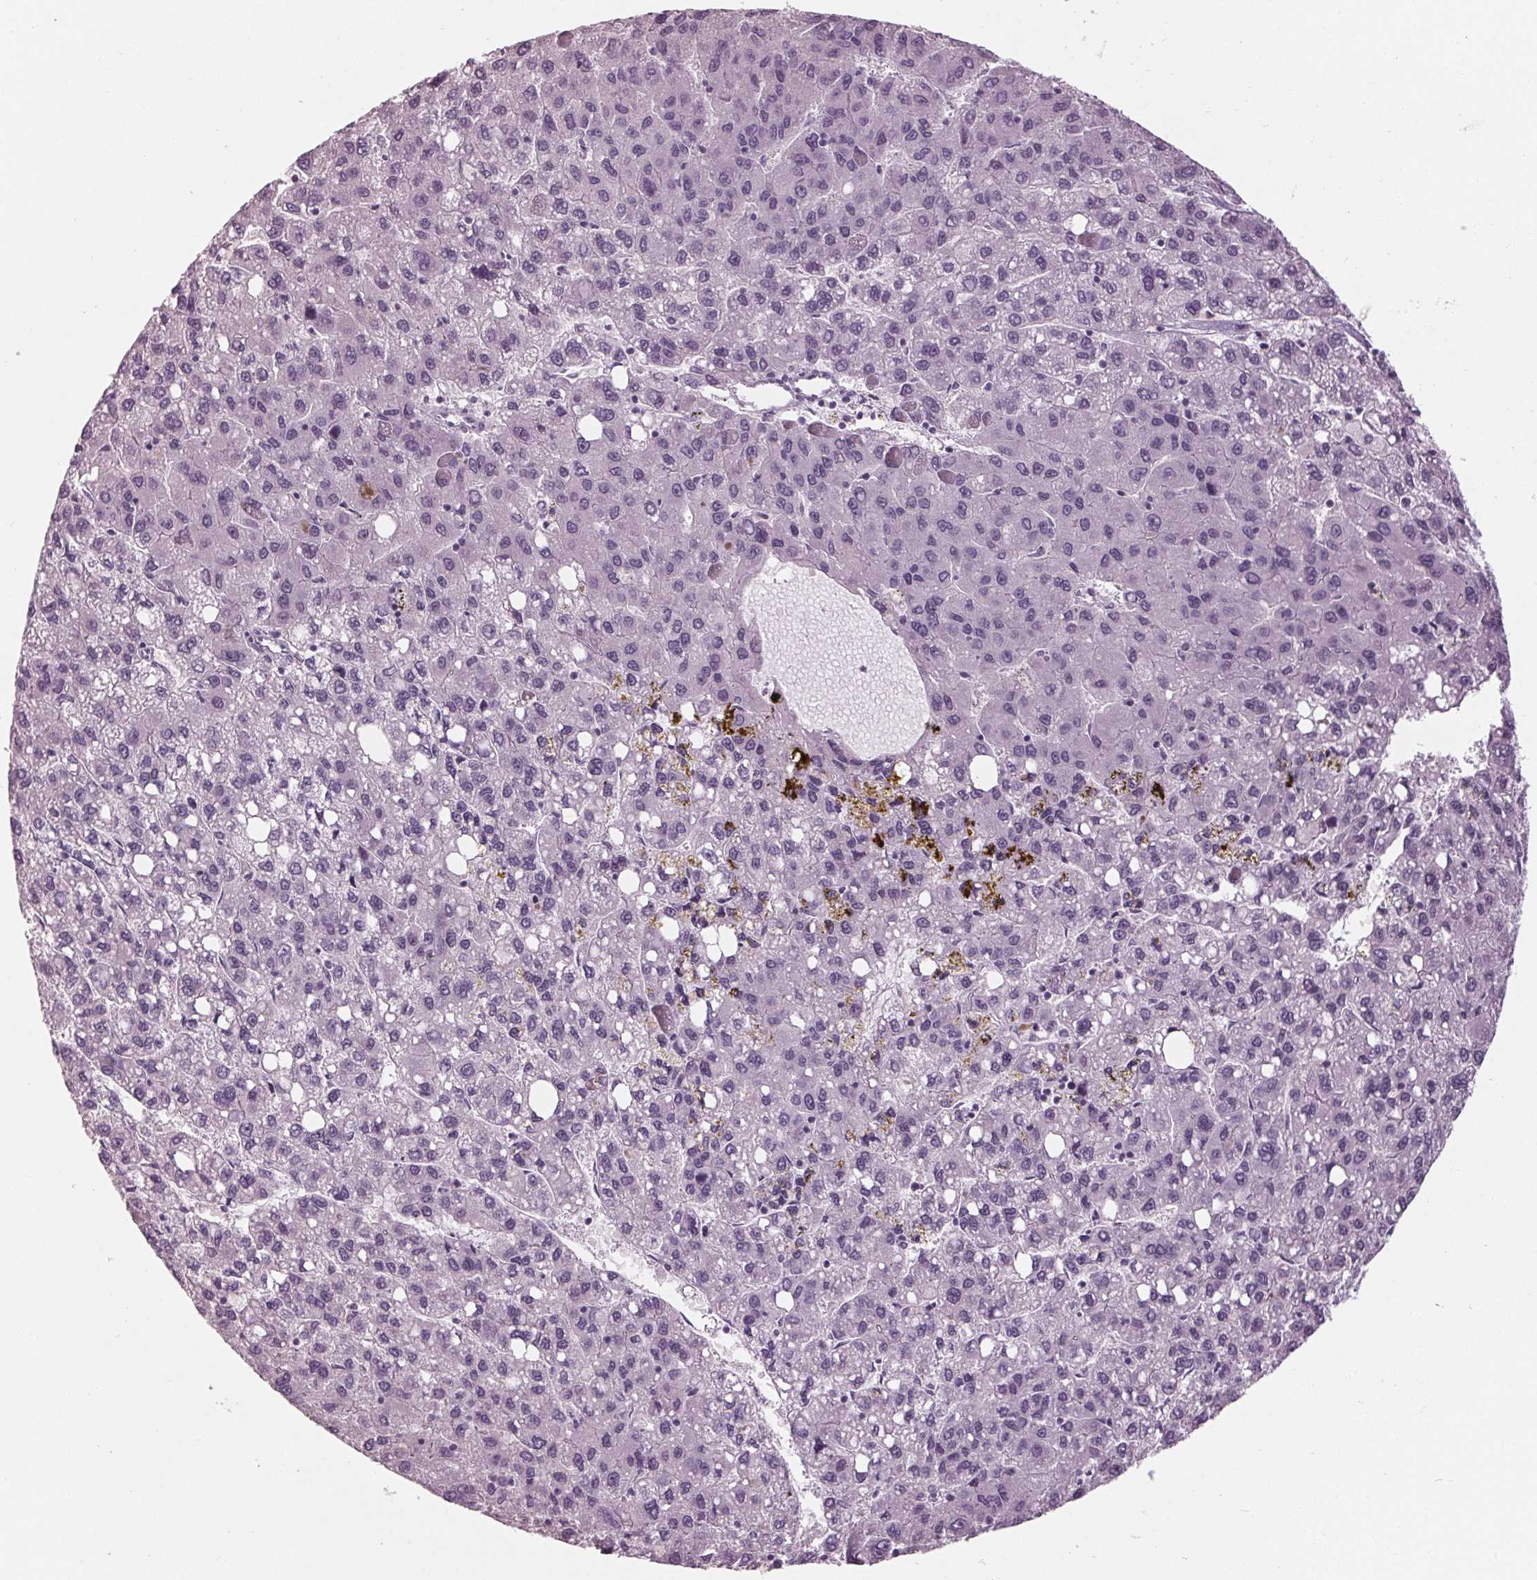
{"staining": {"intensity": "negative", "quantity": "none", "location": "none"}, "tissue": "liver cancer", "cell_type": "Tumor cells", "image_type": "cancer", "snomed": [{"axis": "morphology", "description": "Carcinoma, Hepatocellular, NOS"}, {"axis": "topography", "description": "Liver"}], "caption": "DAB immunohistochemical staining of human liver cancer displays no significant positivity in tumor cells.", "gene": "TNNC2", "patient": {"sex": "female", "age": 82}}